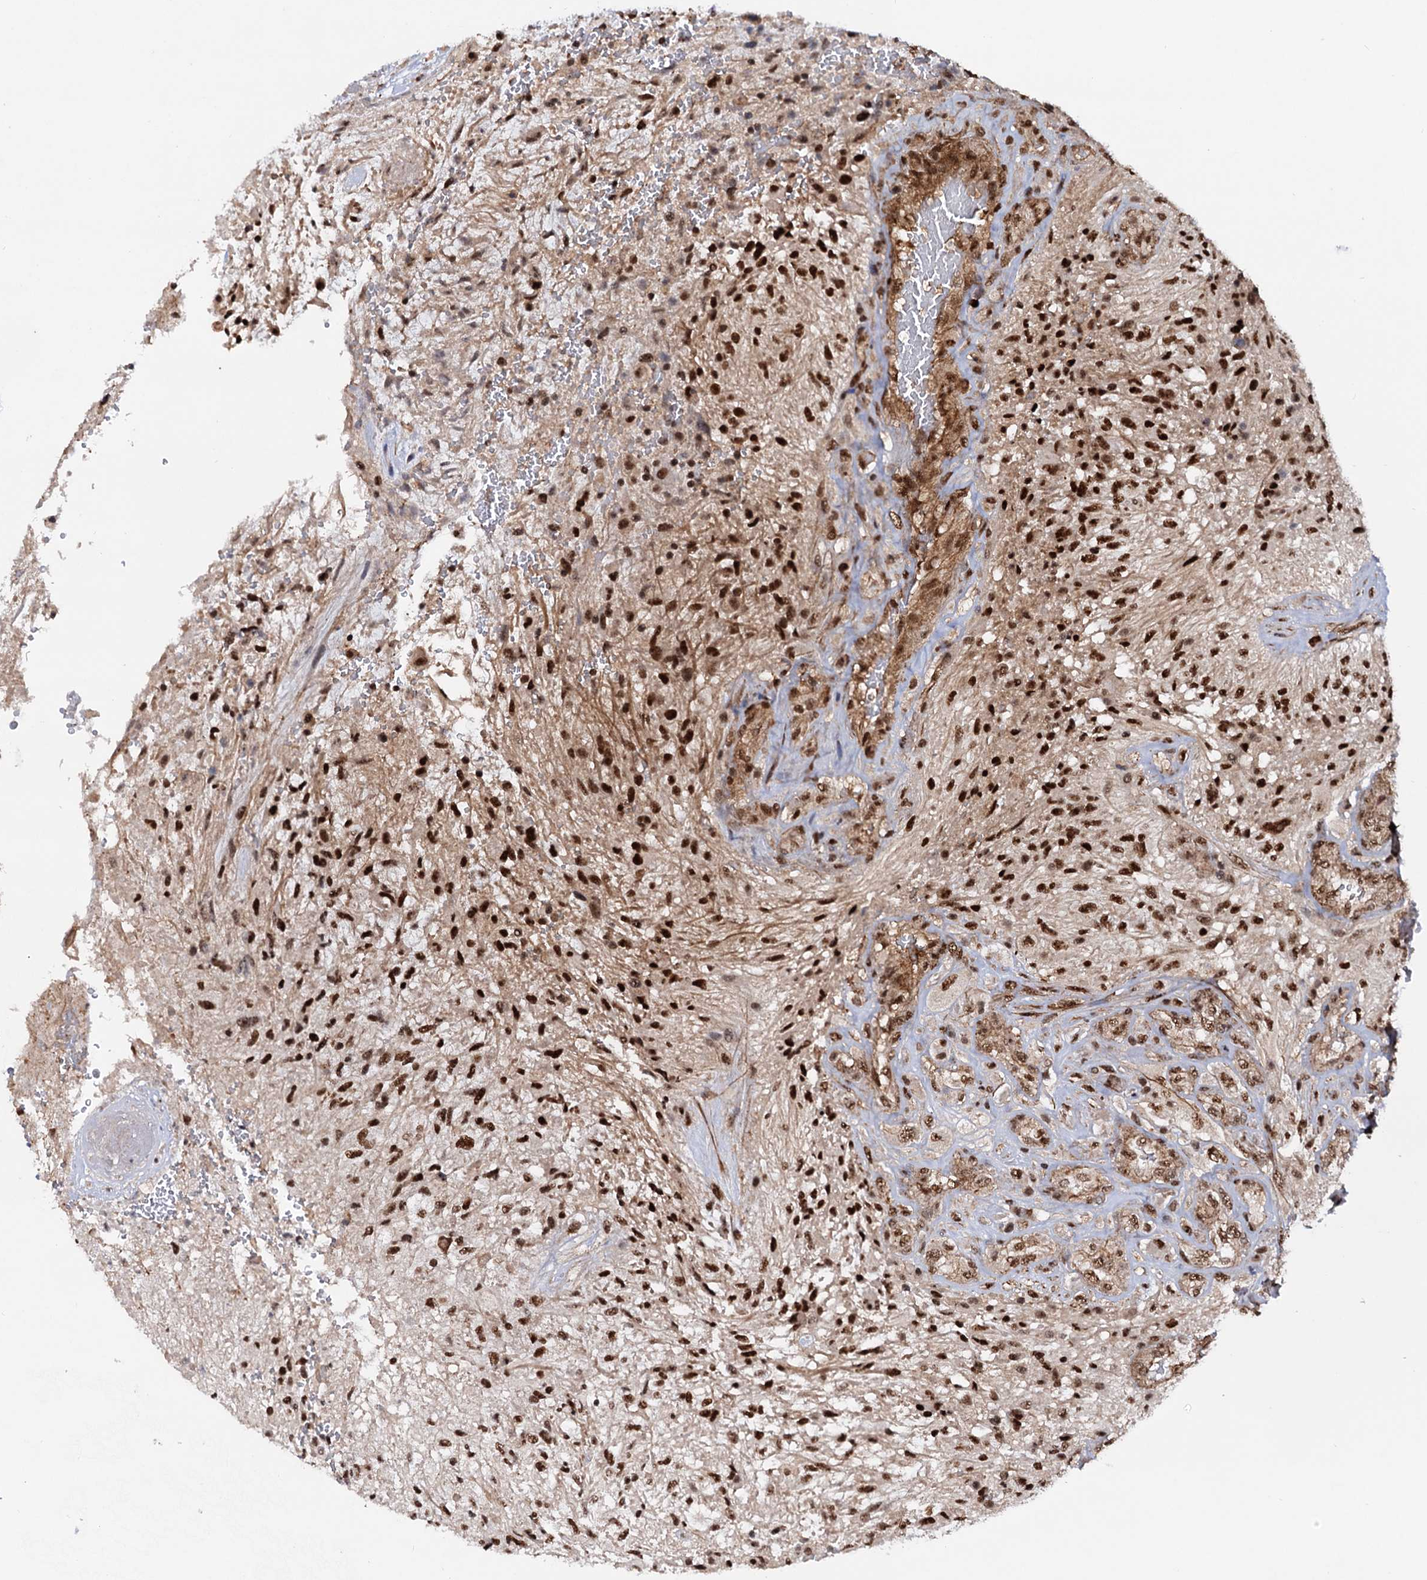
{"staining": {"intensity": "strong", "quantity": ">75%", "location": "nuclear"}, "tissue": "glioma", "cell_type": "Tumor cells", "image_type": "cancer", "snomed": [{"axis": "morphology", "description": "Glioma, malignant, High grade"}, {"axis": "topography", "description": "Brain"}], "caption": "Malignant glioma (high-grade) tissue shows strong nuclear positivity in about >75% of tumor cells, visualized by immunohistochemistry. (DAB IHC, brown staining for protein, blue staining for nuclei).", "gene": "TBC1D12", "patient": {"sex": "male", "age": 56}}